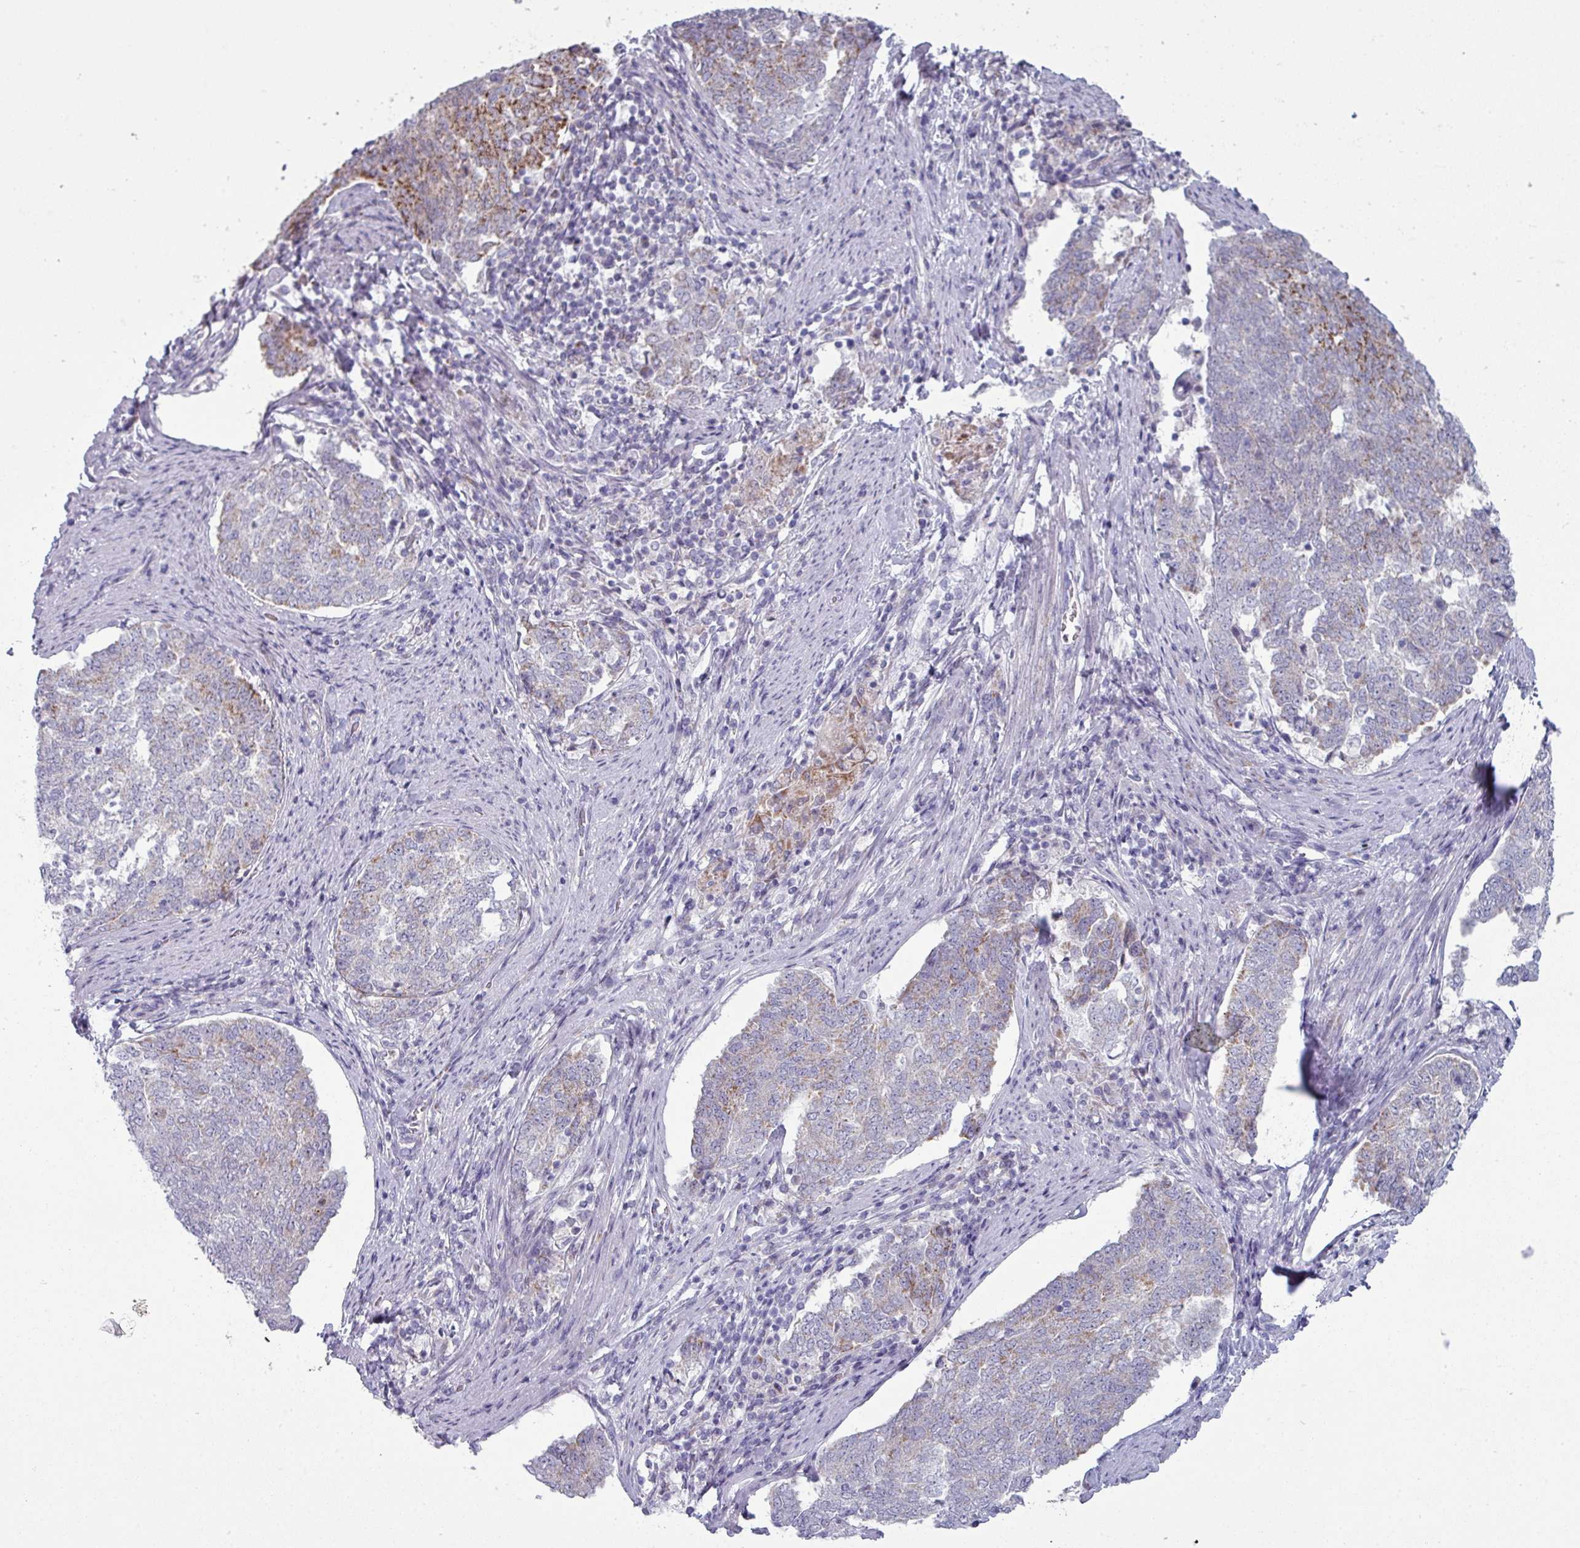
{"staining": {"intensity": "moderate", "quantity": "25%-75%", "location": "cytoplasmic/membranous"}, "tissue": "endometrial cancer", "cell_type": "Tumor cells", "image_type": "cancer", "snomed": [{"axis": "morphology", "description": "Adenocarcinoma, NOS"}, {"axis": "topography", "description": "Endometrium"}], "caption": "This is a micrograph of IHC staining of endometrial cancer, which shows moderate expression in the cytoplasmic/membranous of tumor cells.", "gene": "ZNF615", "patient": {"sex": "female", "age": 80}}